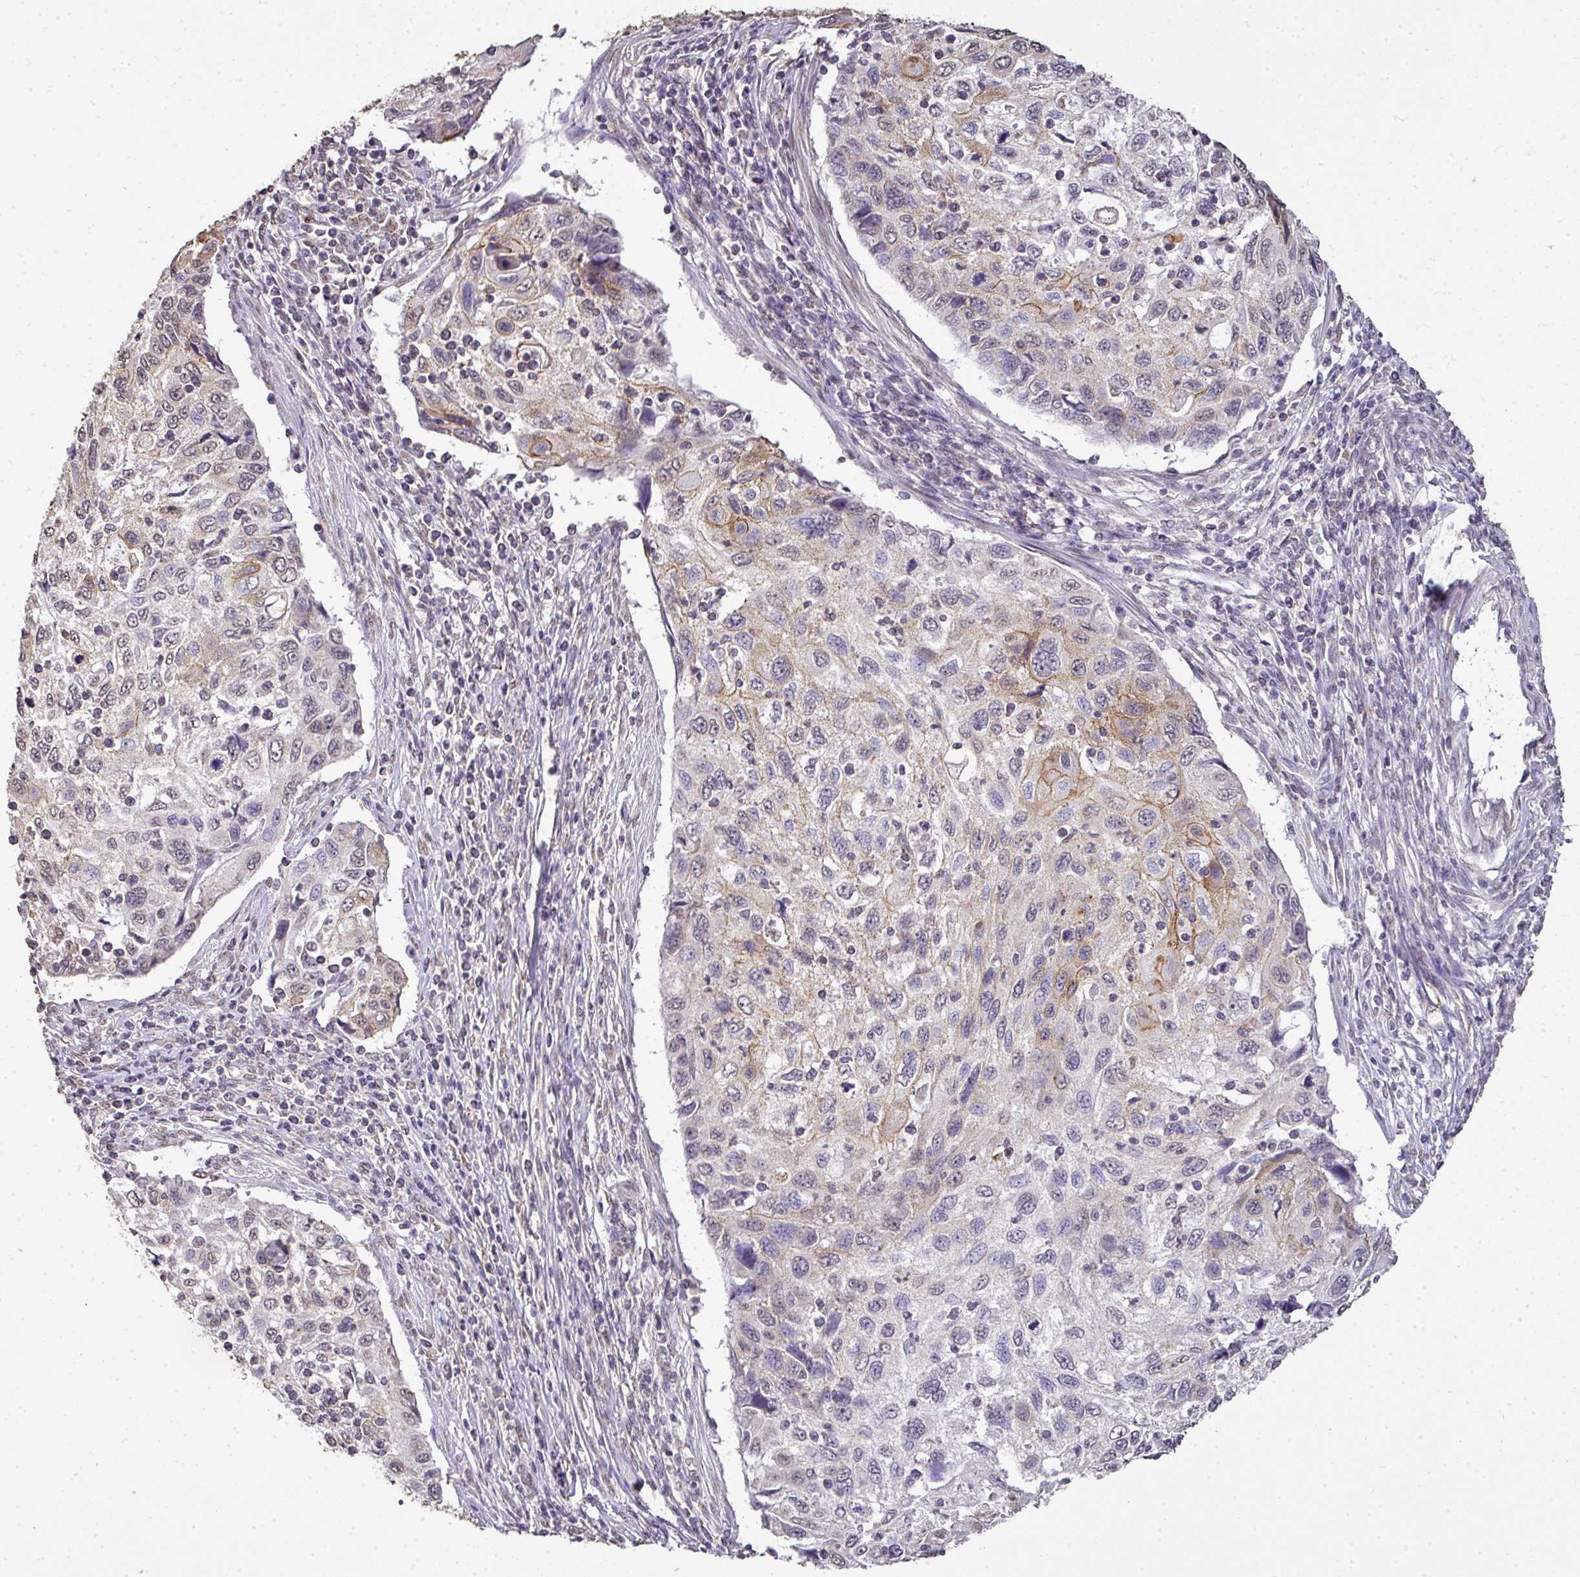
{"staining": {"intensity": "moderate", "quantity": "<25%", "location": "cytoplasmic/membranous"}, "tissue": "cervical cancer", "cell_type": "Tumor cells", "image_type": "cancer", "snomed": [{"axis": "morphology", "description": "Squamous cell carcinoma, NOS"}, {"axis": "topography", "description": "Cervix"}], "caption": "High-power microscopy captured an immunohistochemistry photomicrograph of cervical cancer, revealing moderate cytoplasmic/membranous staining in about <25% of tumor cells.", "gene": "JPH2", "patient": {"sex": "female", "age": 70}}